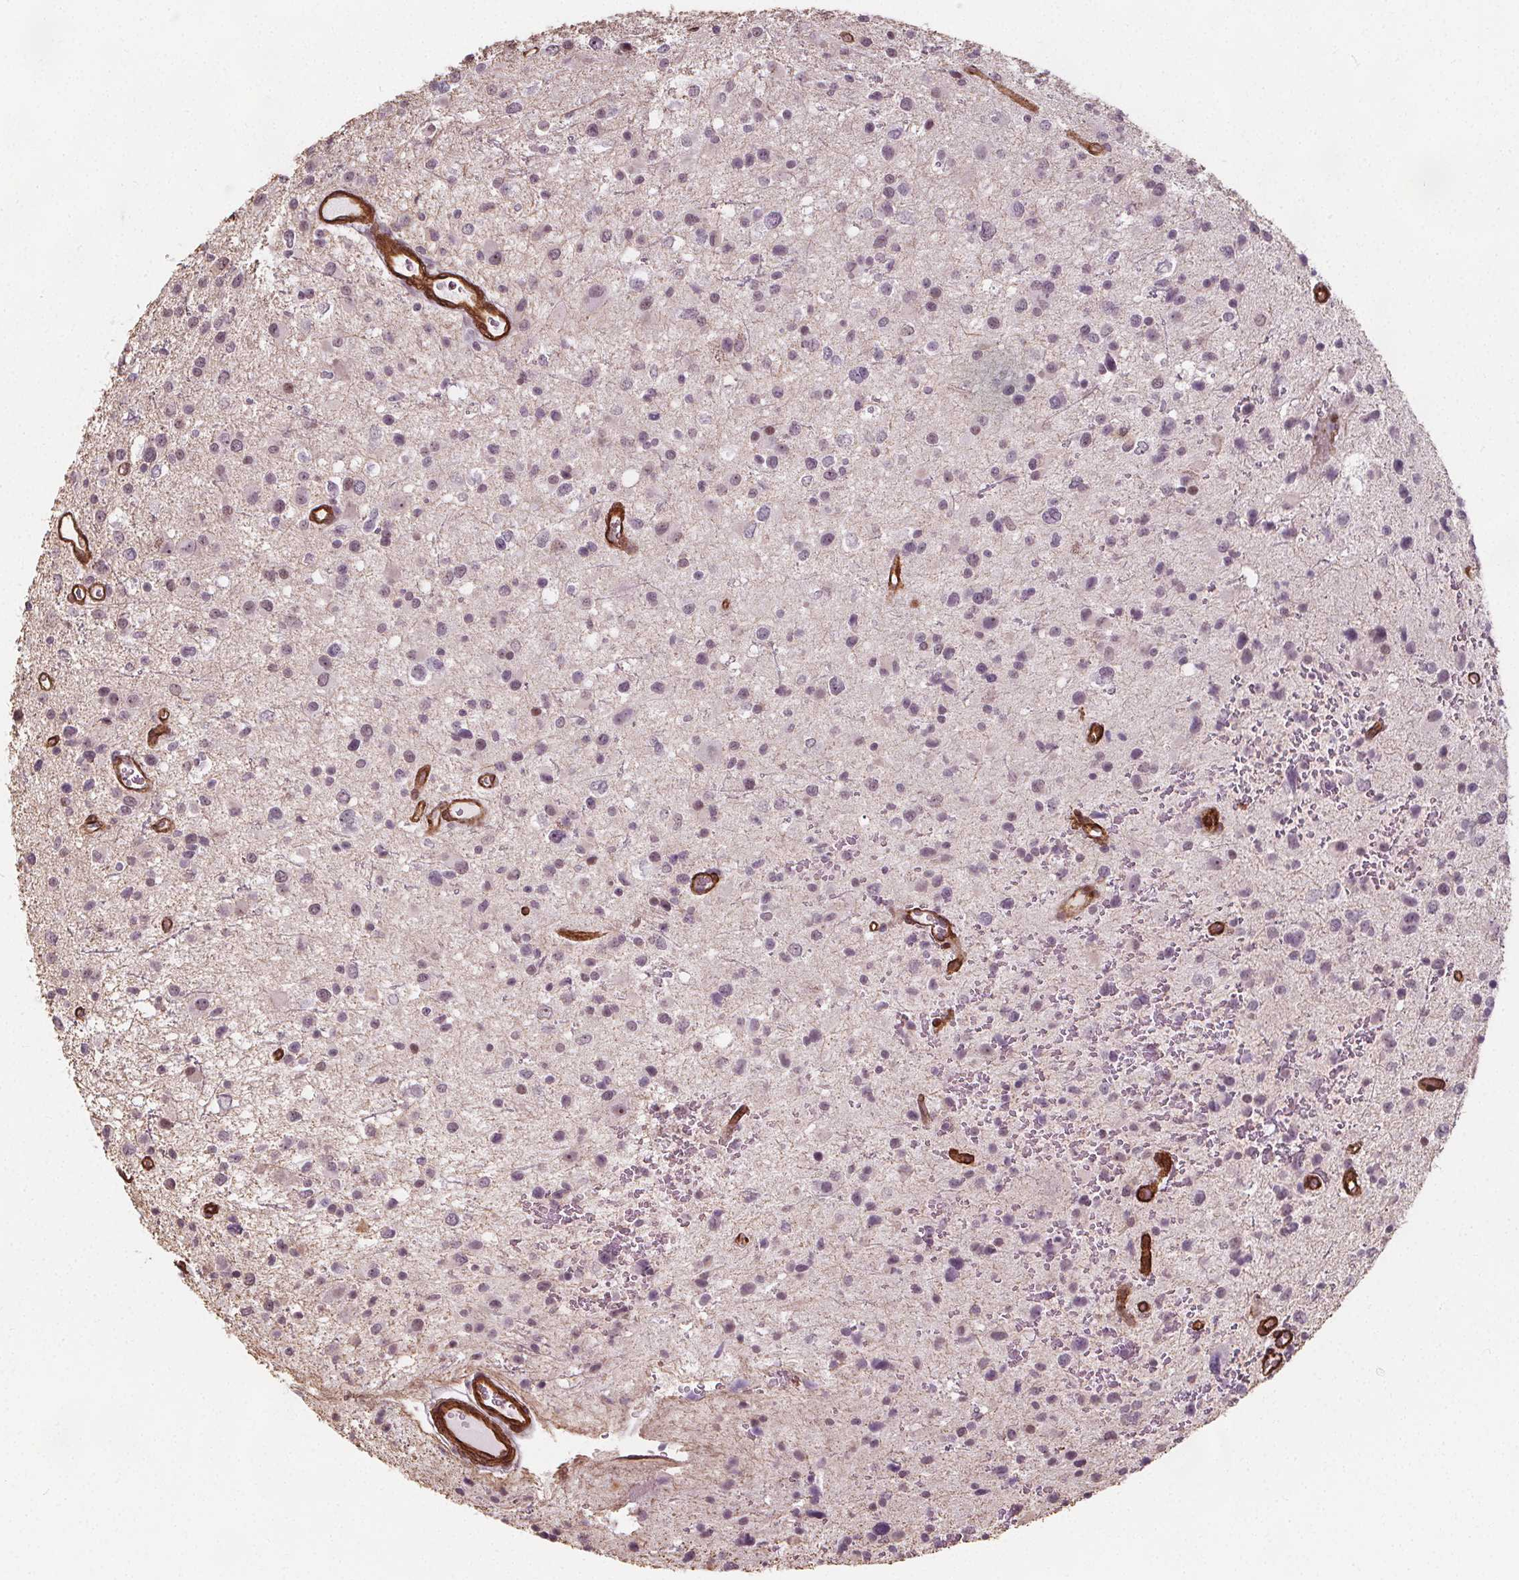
{"staining": {"intensity": "negative", "quantity": "none", "location": "none"}, "tissue": "glioma", "cell_type": "Tumor cells", "image_type": "cancer", "snomed": [{"axis": "morphology", "description": "Glioma, malignant, Low grade"}, {"axis": "topography", "description": "Brain"}], "caption": "High power microscopy histopathology image of an immunohistochemistry (IHC) histopathology image of malignant glioma (low-grade), revealing no significant staining in tumor cells. The staining is performed using DAB (3,3'-diaminobenzidine) brown chromogen with nuclei counter-stained in using hematoxylin.", "gene": "HAS1", "patient": {"sex": "male", "age": 43}}